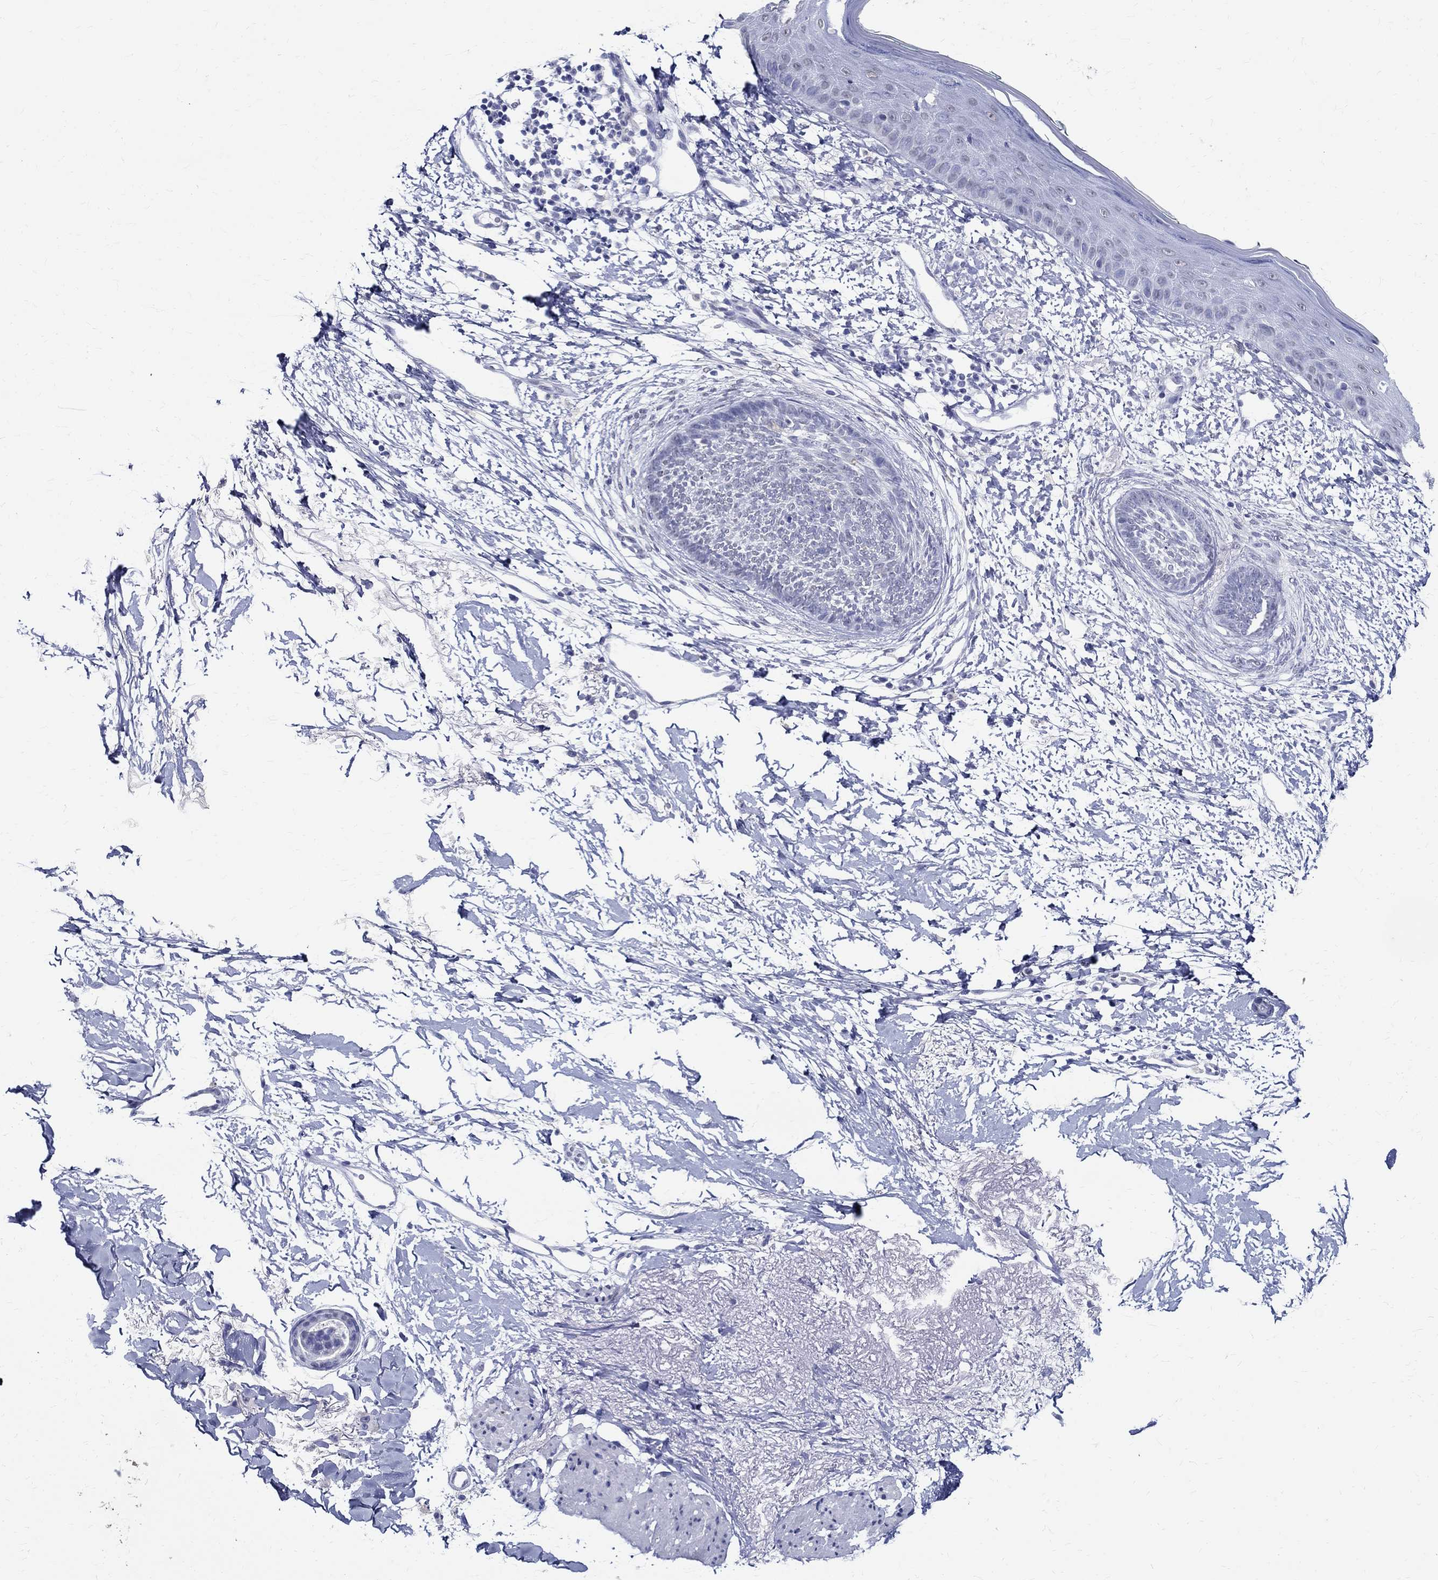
{"staining": {"intensity": "negative", "quantity": "none", "location": "none"}, "tissue": "skin cancer", "cell_type": "Tumor cells", "image_type": "cancer", "snomed": [{"axis": "morphology", "description": "Normal tissue, NOS"}, {"axis": "morphology", "description": "Basal cell carcinoma"}, {"axis": "topography", "description": "Skin"}], "caption": "IHC photomicrograph of neoplastic tissue: human basal cell carcinoma (skin) stained with DAB (3,3'-diaminobenzidine) shows no significant protein expression in tumor cells.", "gene": "TSPAN16", "patient": {"sex": "male", "age": 84}}